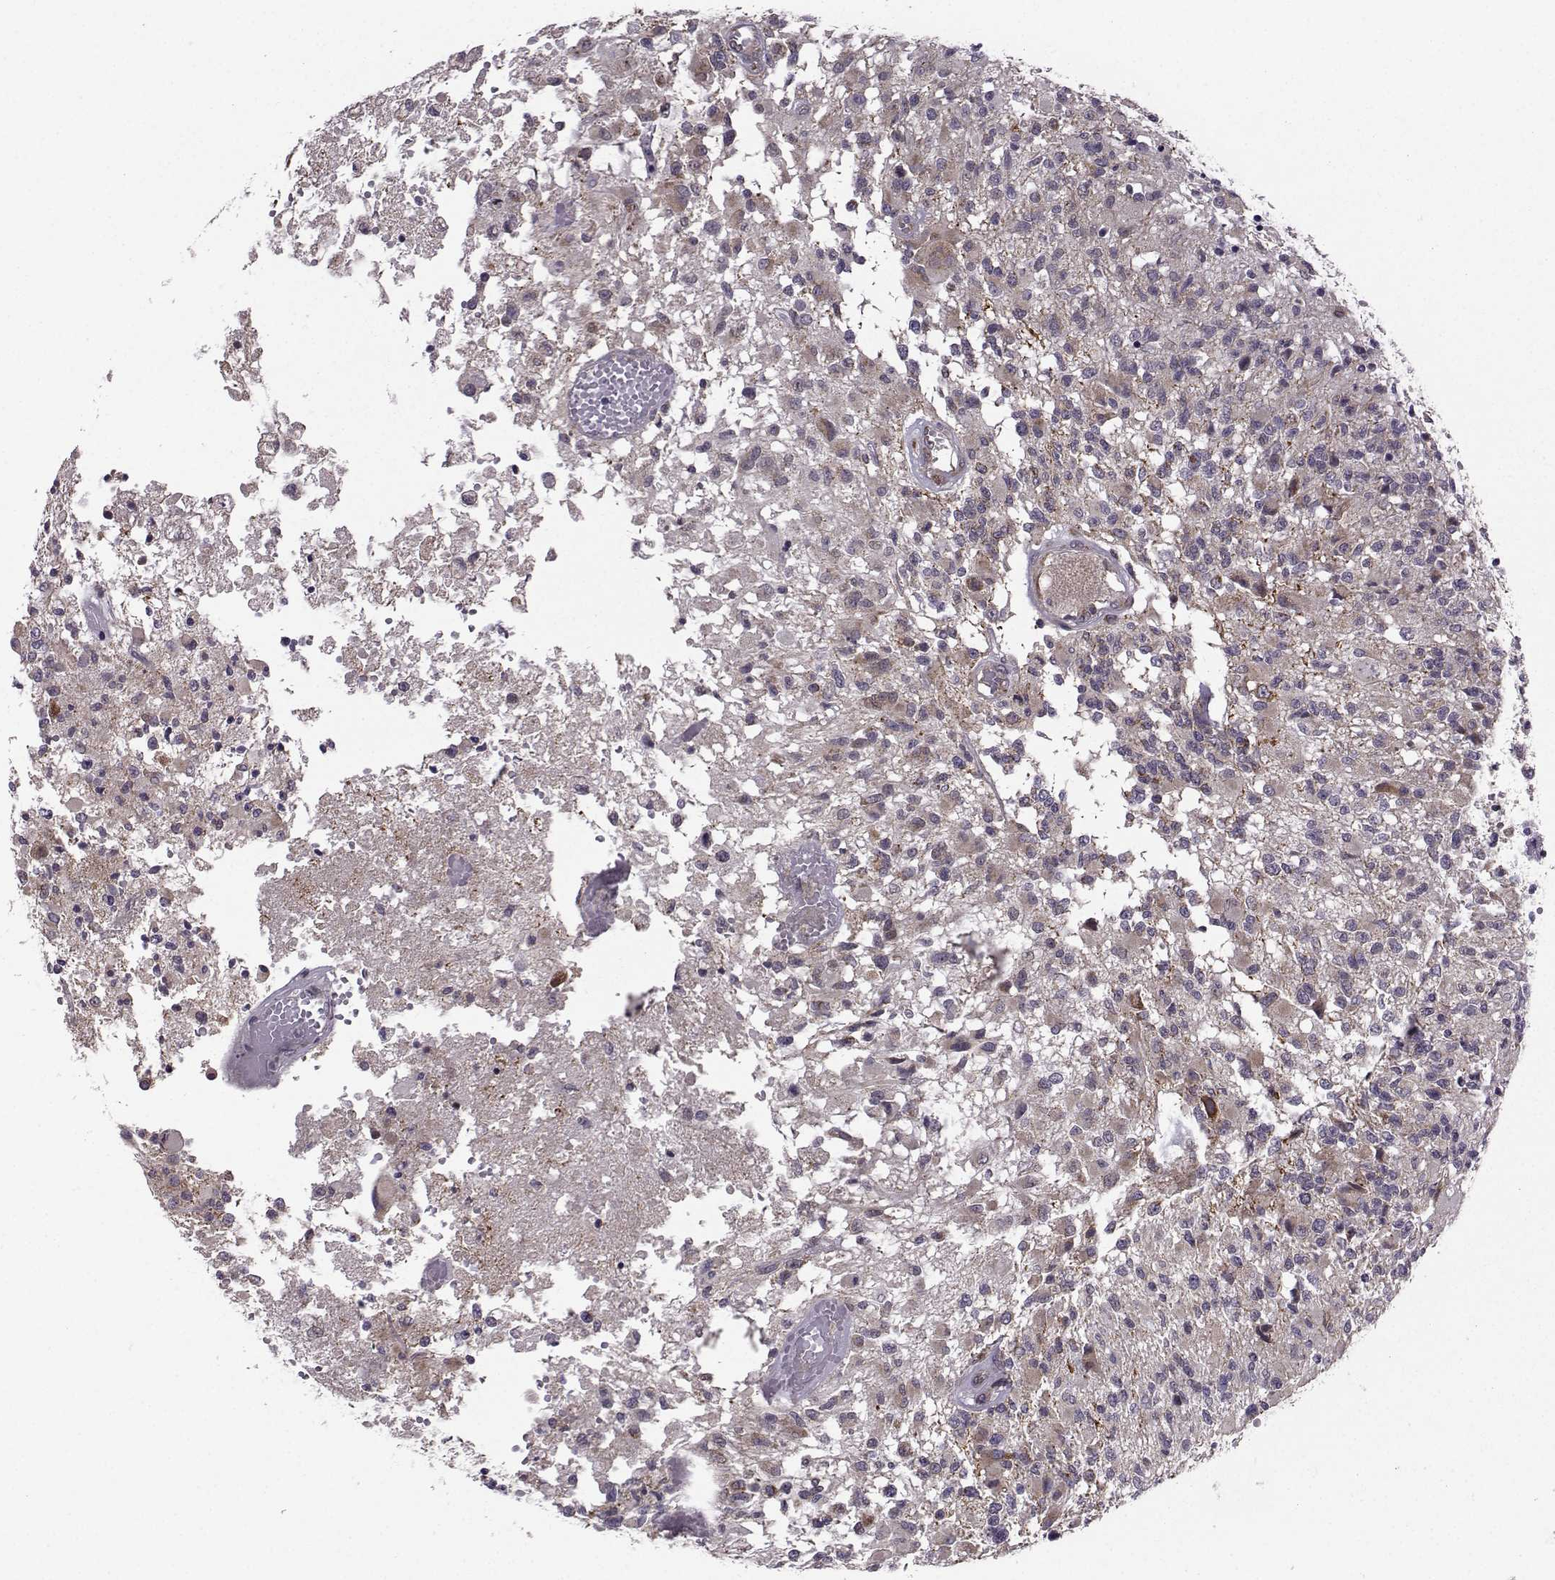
{"staining": {"intensity": "moderate", "quantity": "25%-75%", "location": "cytoplasmic/membranous"}, "tissue": "glioma", "cell_type": "Tumor cells", "image_type": "cancer", "snomed": [{"axis": "morphology", "description": "Glioma, malignant, High grade"}, {"axis": "topography", "description": "Brain"}], "caption": "Protein expression analysis of human glioma reveals moderate cytoplasmic/membranous expression in about 25%-75% of tumor cells. Nuclei are stained in blue.", "gene": "NECAB3", "patient": {"sex": "female", "age": 63}}